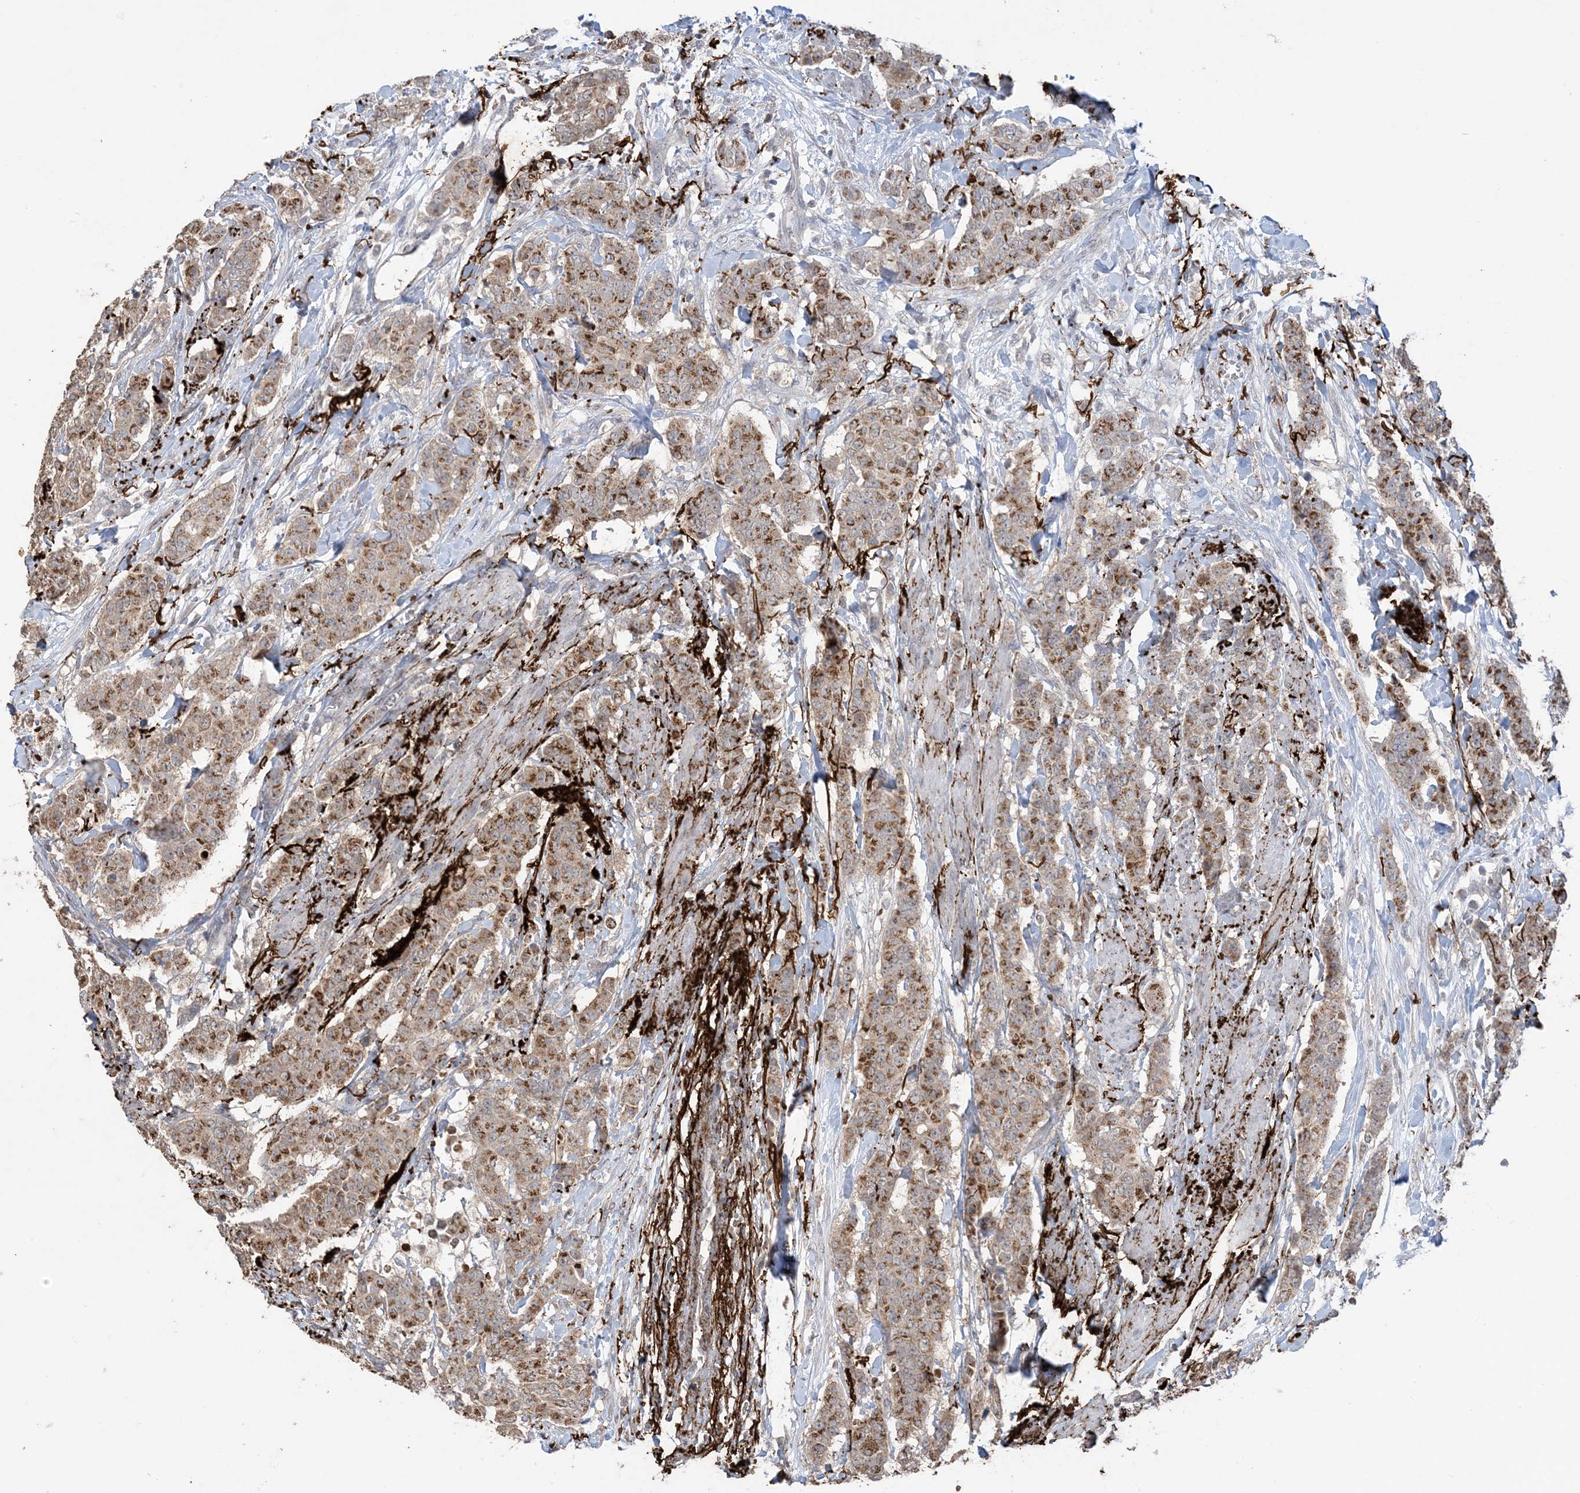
{"staining": {"intensity": "moderate", "quantity": ">75%", "location": "cytoplasmic/membranous"}, "tissue": "breast cancer", "cell_type": "Tumor cells", "image_type": "cancer", "snomed": [{"axis": "morphology", "description": "Duct carcinoma"}, {"axis": "topography", "description": "Breast"}], "caption": "Breast cancer stained with immunohistochemistry (IHC) reveals moderate cytoplasmic/membranous expression in approximately >75% of tumor cells.", "gene": "XRN1", "patient": {"sex": "female", "age": 40}}